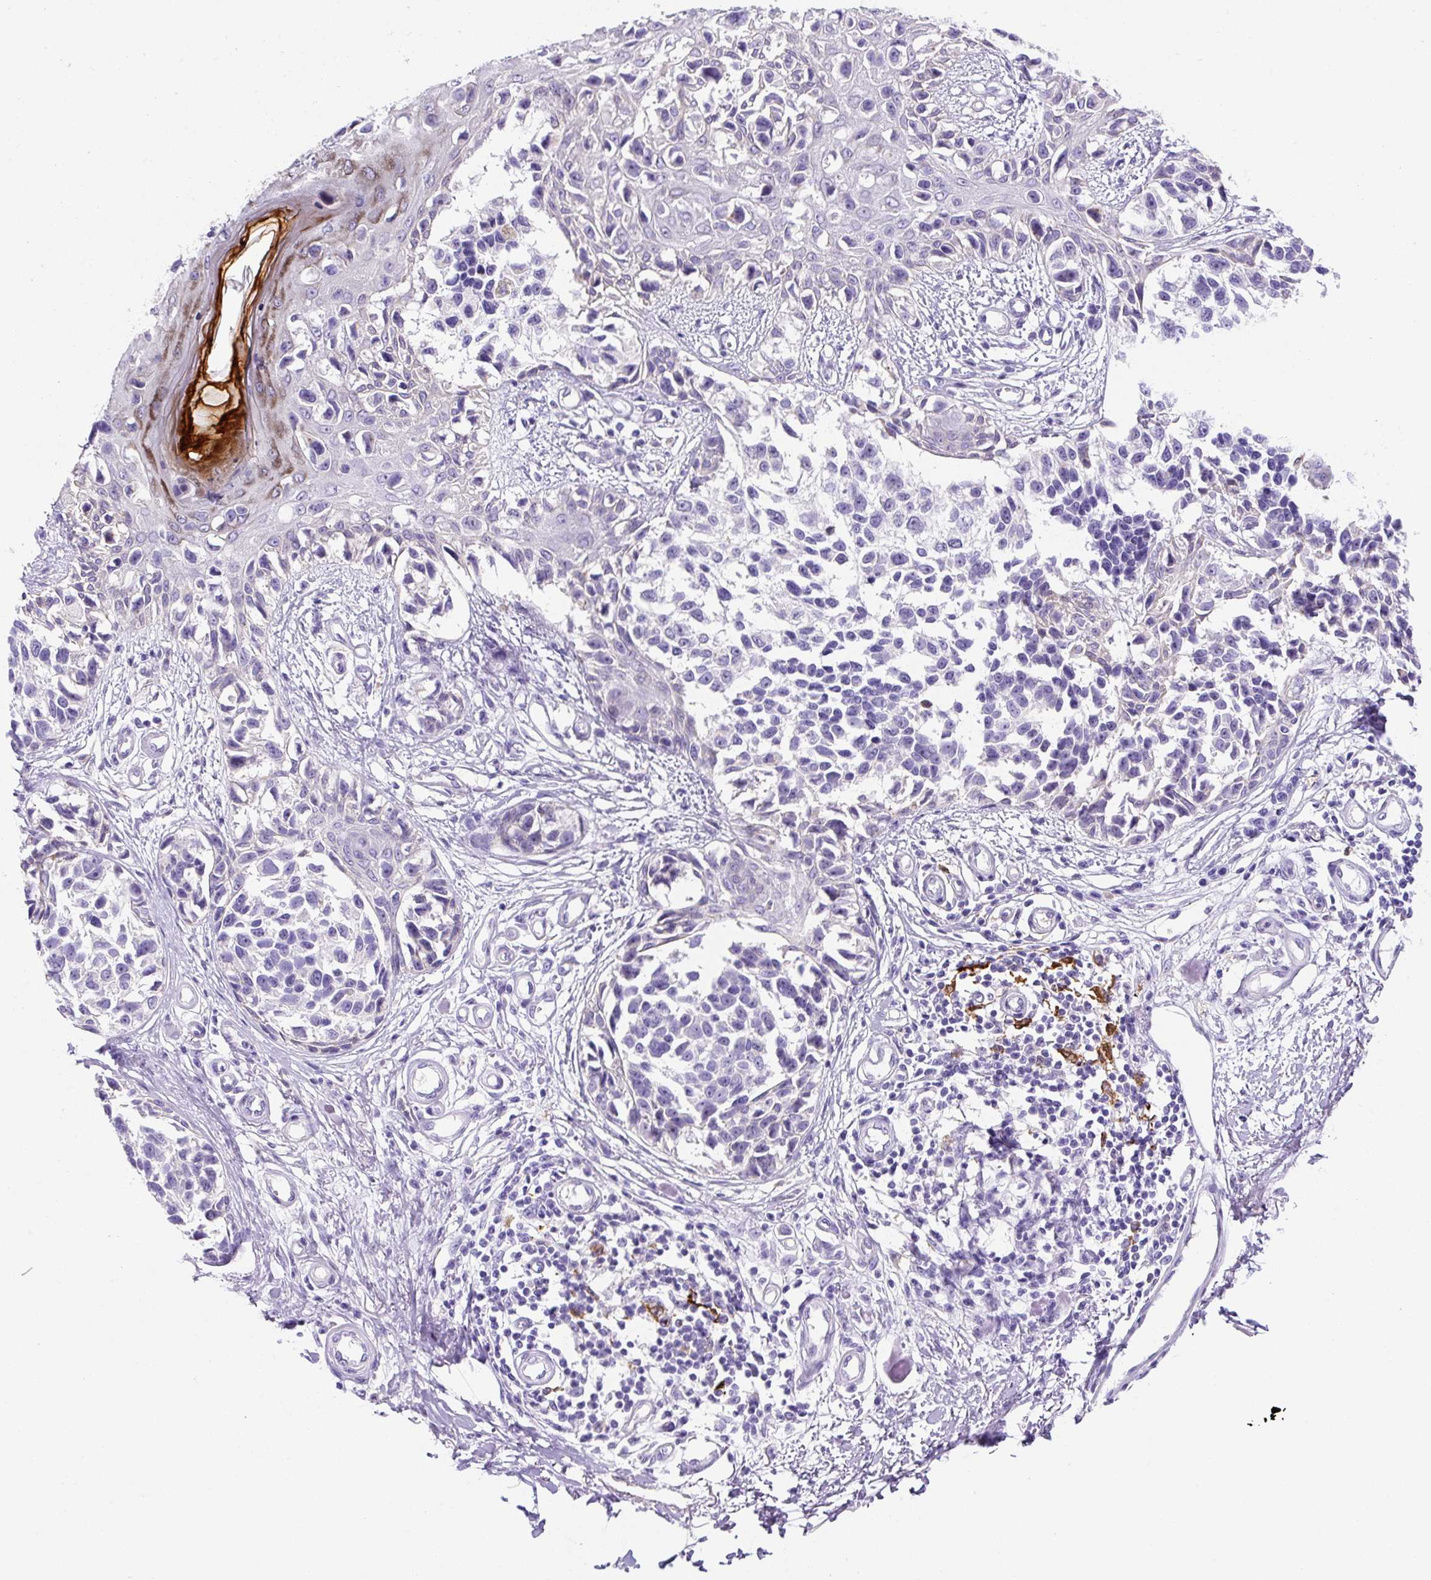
{"staining": {"intensity": "negative", "quantity": "none", "location": "none"}, "tissue": "melanoma", "cell_type": "Tumor cells", "image_type": "cancer", "snomed": [{"axis": "morphology", "description": "Malignant melanoma, NOS"}, {"axis": "topography", "description": "Skin"}], "caption": "High power microscopy image of an immunohistochemistry (IHC) micrograph of malignant melanoma, revealing no significant staining in tumor cells. (Immunohistochemistry (ihc), brightfield microscopy, high magnification).", "gene": "ASB4", "patient": {"sex": "male", "age": 73}}